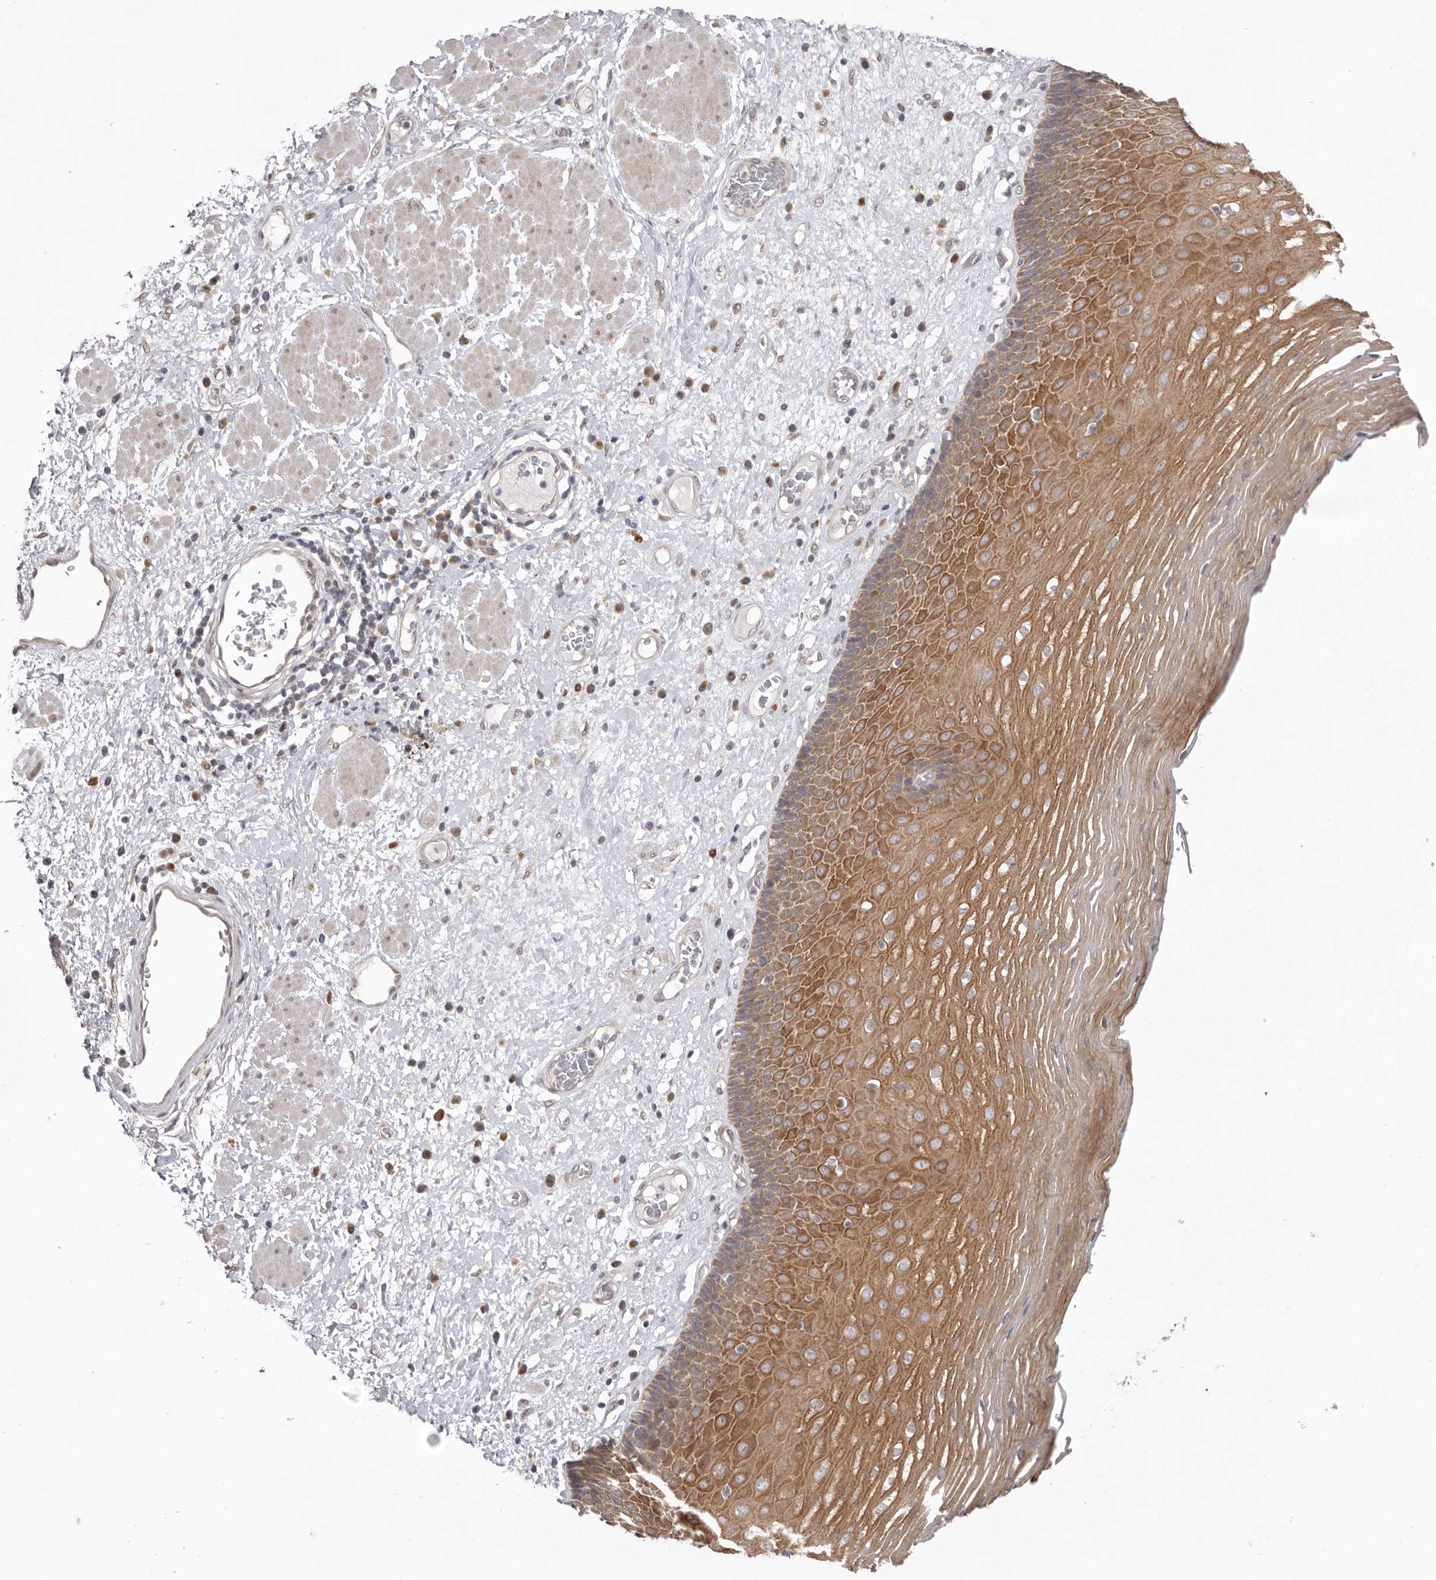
{"staining": {"intensity": "moderate", "quantity": ">75%", "location": "cytoplasmic/membranous"}, "tissue": "esophagus", "cell_type": "Squamous epithelial cells", "image_type": "normal", "snomed": [{"axis": "morphology", "description": "Normal tissue, NOS"}, {"axis": "morphology", "description": "Adenocarcinoma, NOS"}, {"axis": "topography", "description": "Esophagus"}], "caption": "Immunohistochemistry (IHC) of normal human esophagus reveals medium levels of moderate cytoplasmic/membranous expression in approximately >75% of squamous epithelial cells.", "gene": "NSUN4", "patient": {"sex": "male", "age": 62}}